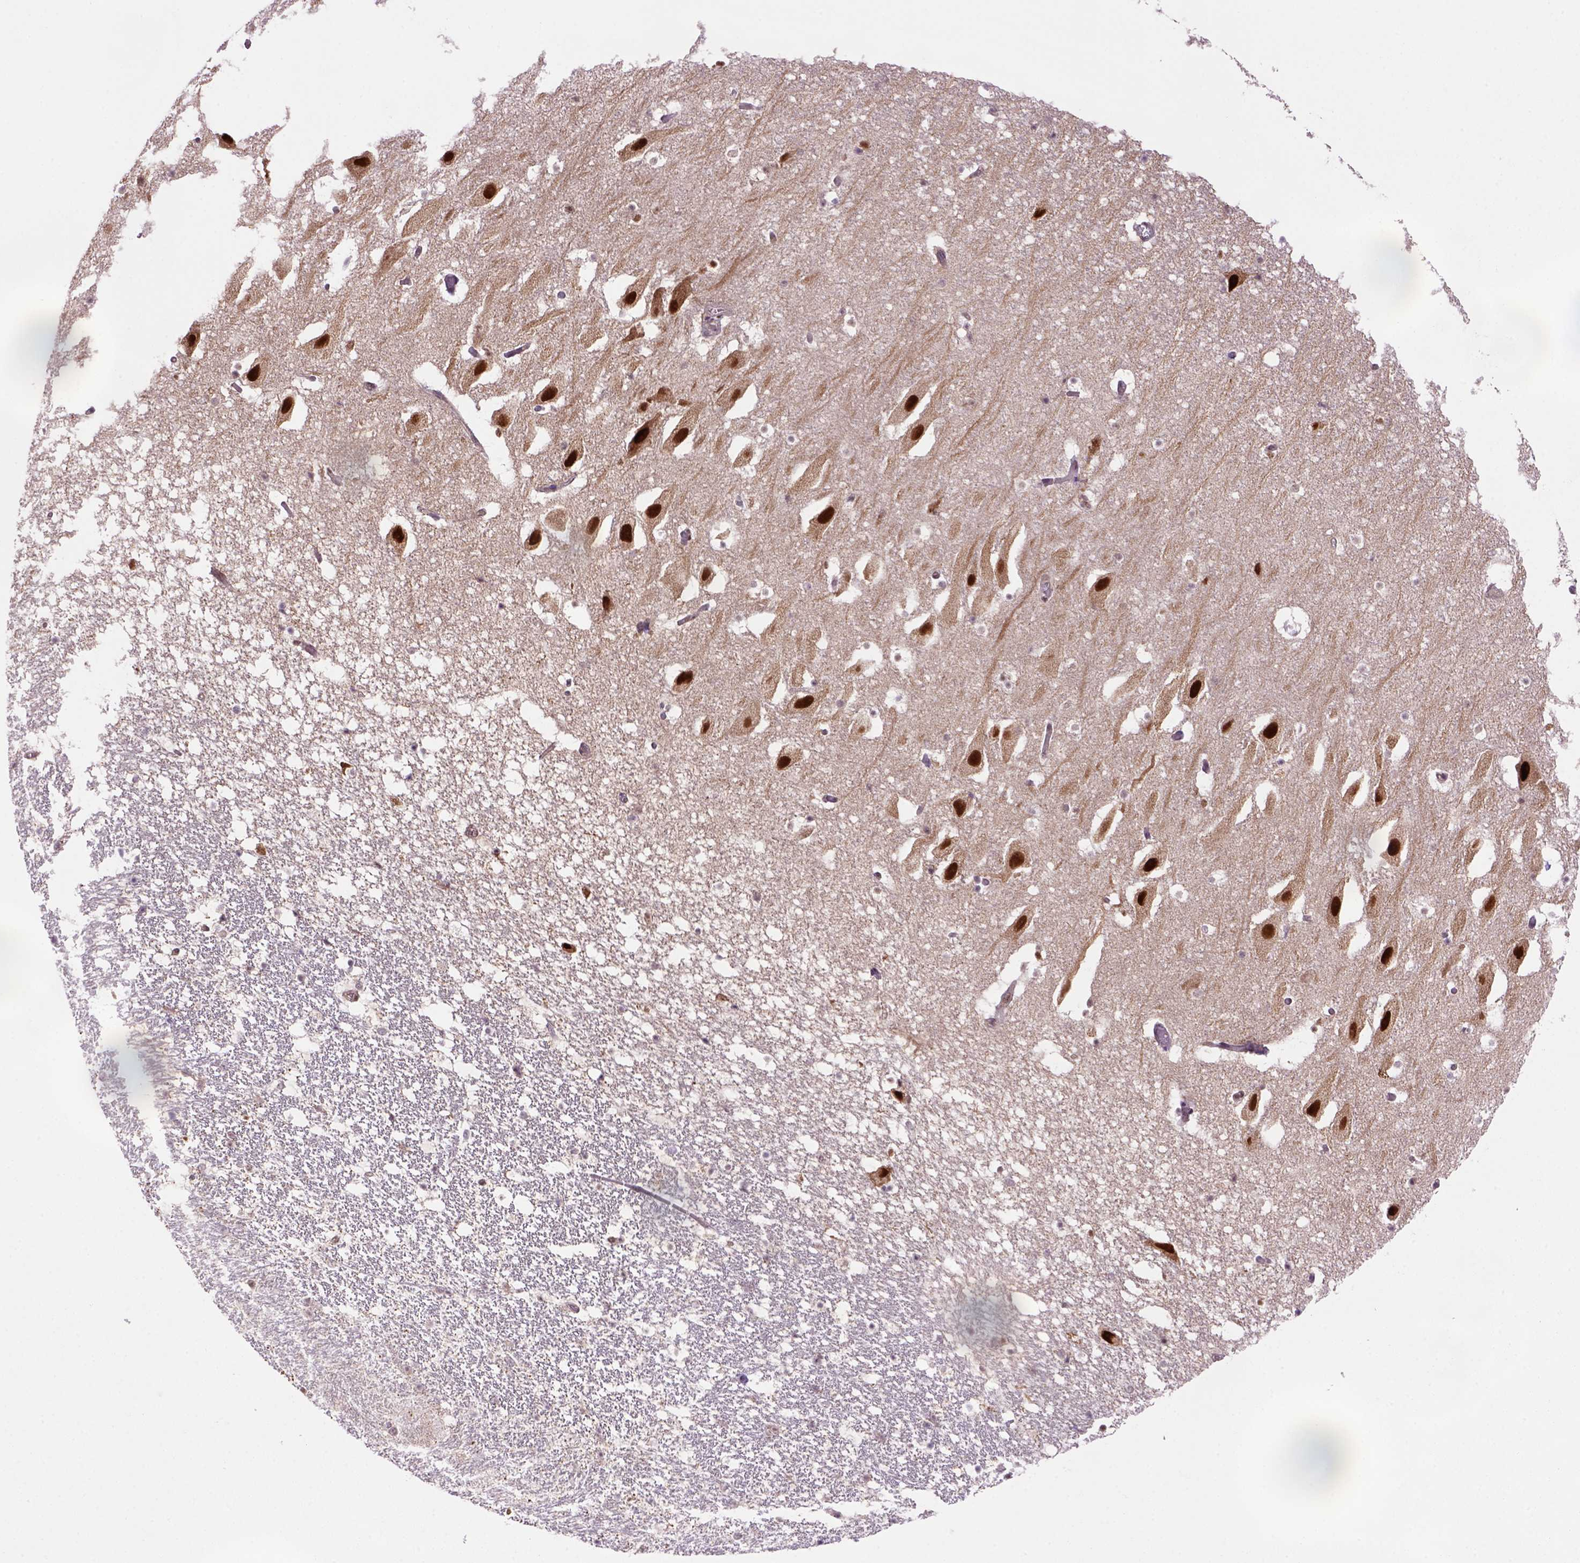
{"staining": {"intensity": "moderate", "quantity": ">75%", "location": "nuclear"}, "tissue": "hippocampus", "cell_type": "Glial cells", "image_type": "normal", "snomed": [{"axis": "morphology", "description": "Normal tissue, NOS"}, {"axis": "topography", "description": "Hippocampus"}], "caption": "About >75% of glial cells in benign human hippocampus show moderate nuclear protein expression as visualized by brown immunohistochemical staining.", "gene": "PSMC2", "patient": {"sex": "male", "age": 26}}